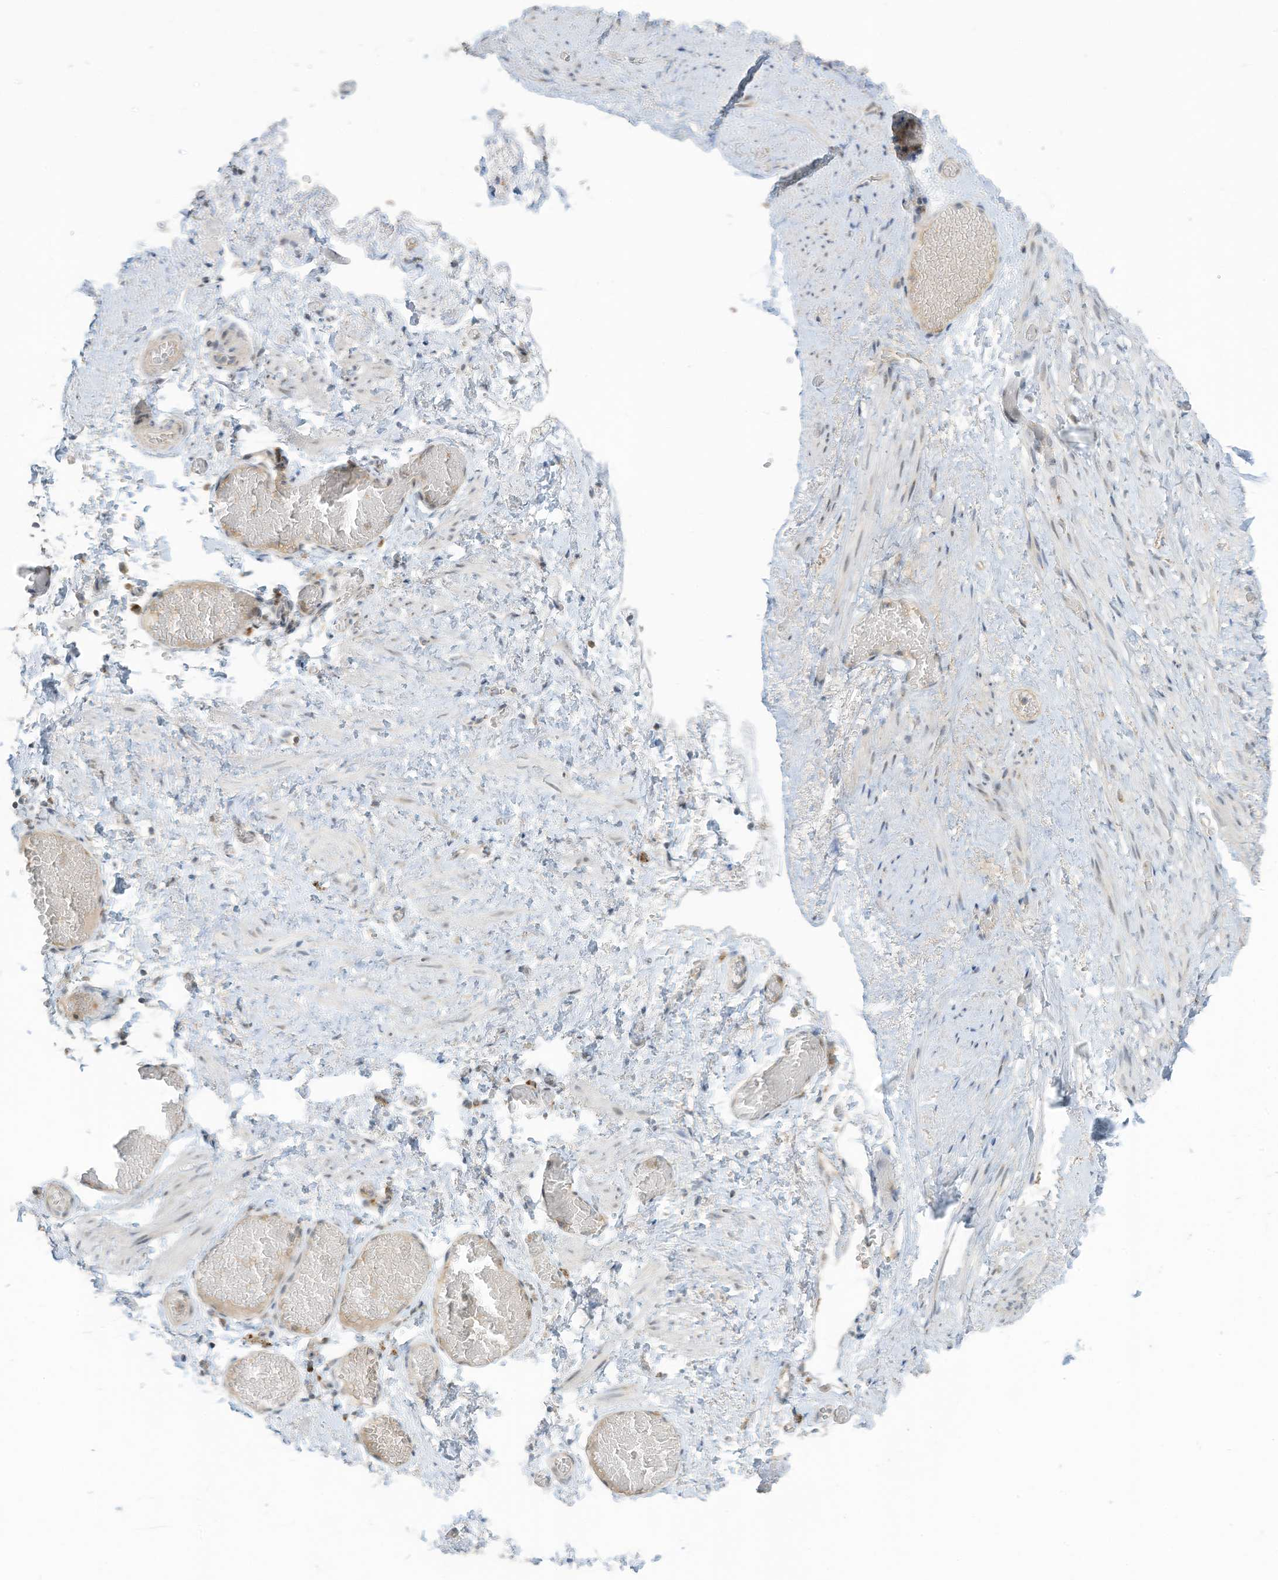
{"staining": {"intensity": "weak", "quantity": "25%-75%", "location": "cytoplasmic/membranous"}, "tissue": "adipose tissue", "cell_type": "Adipocytes", "image_type": "normal", "snomed": [{"axis": "morphology", "description": "Normal tissue, NOS"}, {"axis": "topography", "description": "Smooth muscle"}, {"axis": "topography", "description": "Peripheral nerve tissue"}], "caption": "The photomicrograph reveals a brown stain indicating the presence of a protein in the cytoplasmic/membranous of adipocytes in adipose tissue. Immunohistochemistry stains the protein in brown and the nuclei are stained blue.", "gene": "PARVG", "patient": {"sex": "female", "age": 39}}